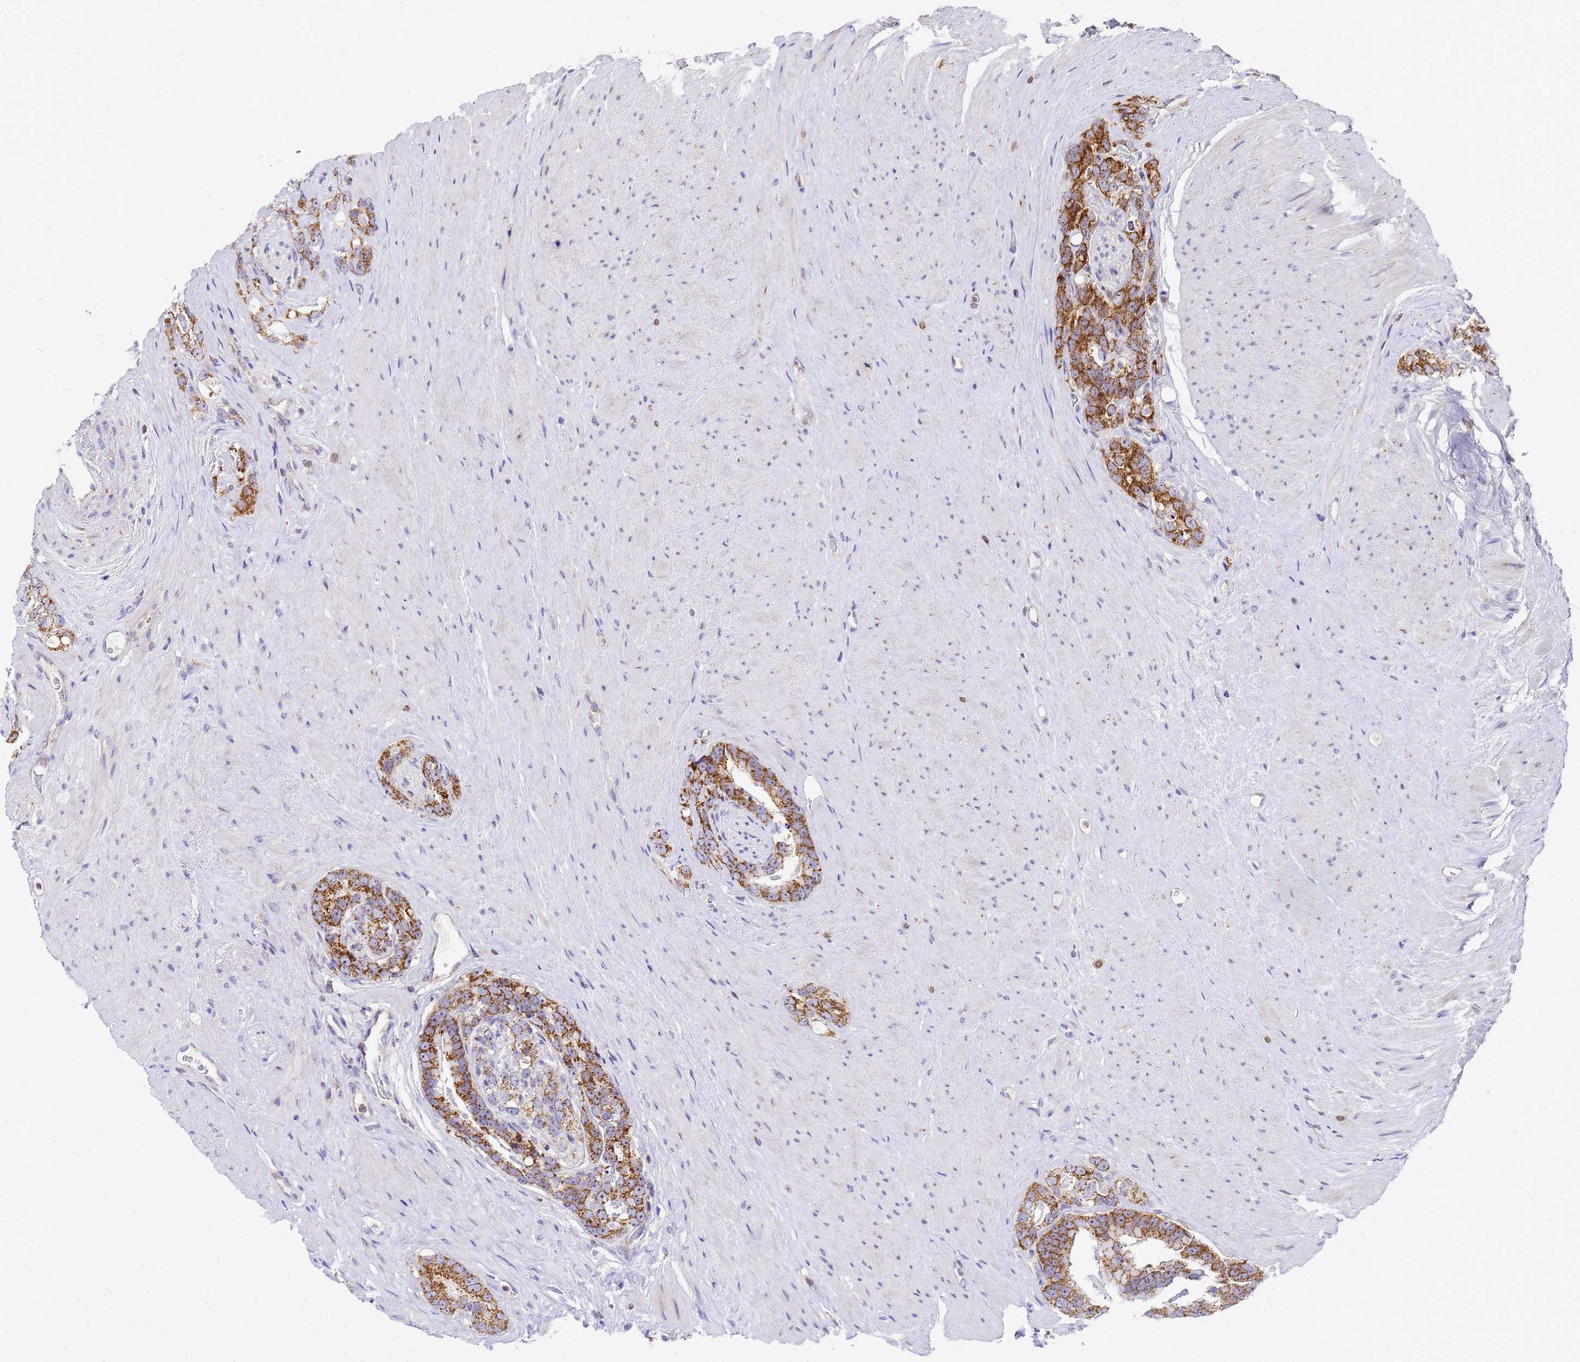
{"staining": {"intensity": "strong", "quantity": ">75%", "location": "cytoplasmic/membranous"}, "tissue": "prostate cancer", "cell_type": "Tumor cells", "image_type": "cancer", "snomed": [{"axis": "morphology", "description": "Adenocarcinoma, High grade"}, {"axis": "topography", "description": "Prostate"}], "caption": "A brown stain highlights strong cytoplasmic/membranous expression of a protein in human prostate cancer tumor cells.", "gene": "MRPS26", "patient": {"sex": "male", "age": 74}}